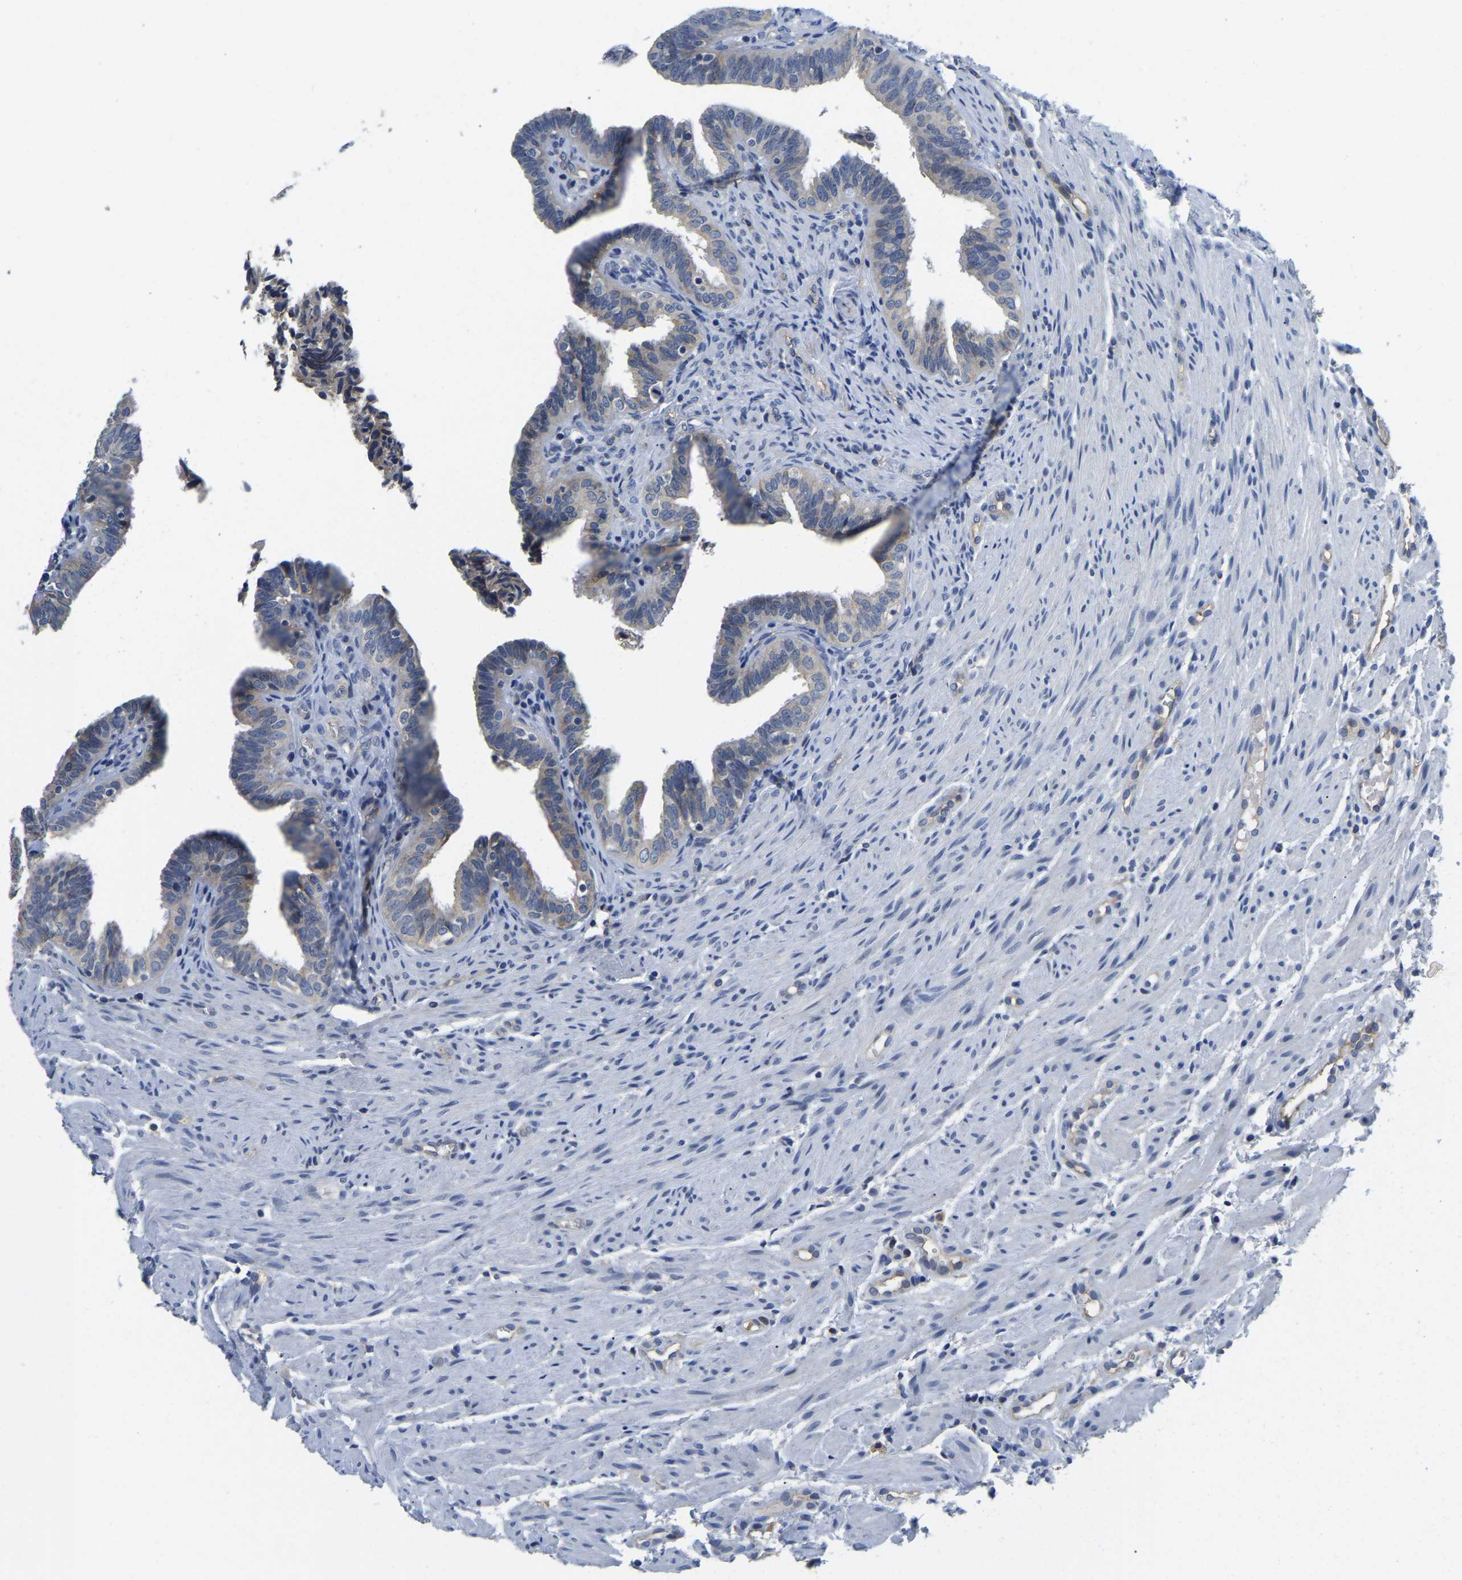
{"staining": {"intensity": "weak", "quantity": "25%-75%", "location": "cytoplasmic/membranous"}, "tissue": "fallopian tube", "cell_type": "Glandular cells", "image_type": "normal", "snomed": [{"axis": "morphology", "description": "Normal tissue, NOS"}, {"axis": "topography", "description": "Fallopian tube"}, {"axis": "topography", "description": "Placenta"}], "caption": "Glandular cells exhibit weak cytoplasmic/membranous expression in about 25%-75% of cells in unremarkable fallopian tube. (brown staining indicates protein expression, while blue staining denotes nuclei).", "gene": "ITGA2", "patient": {"sex": "female", "age": 34}}